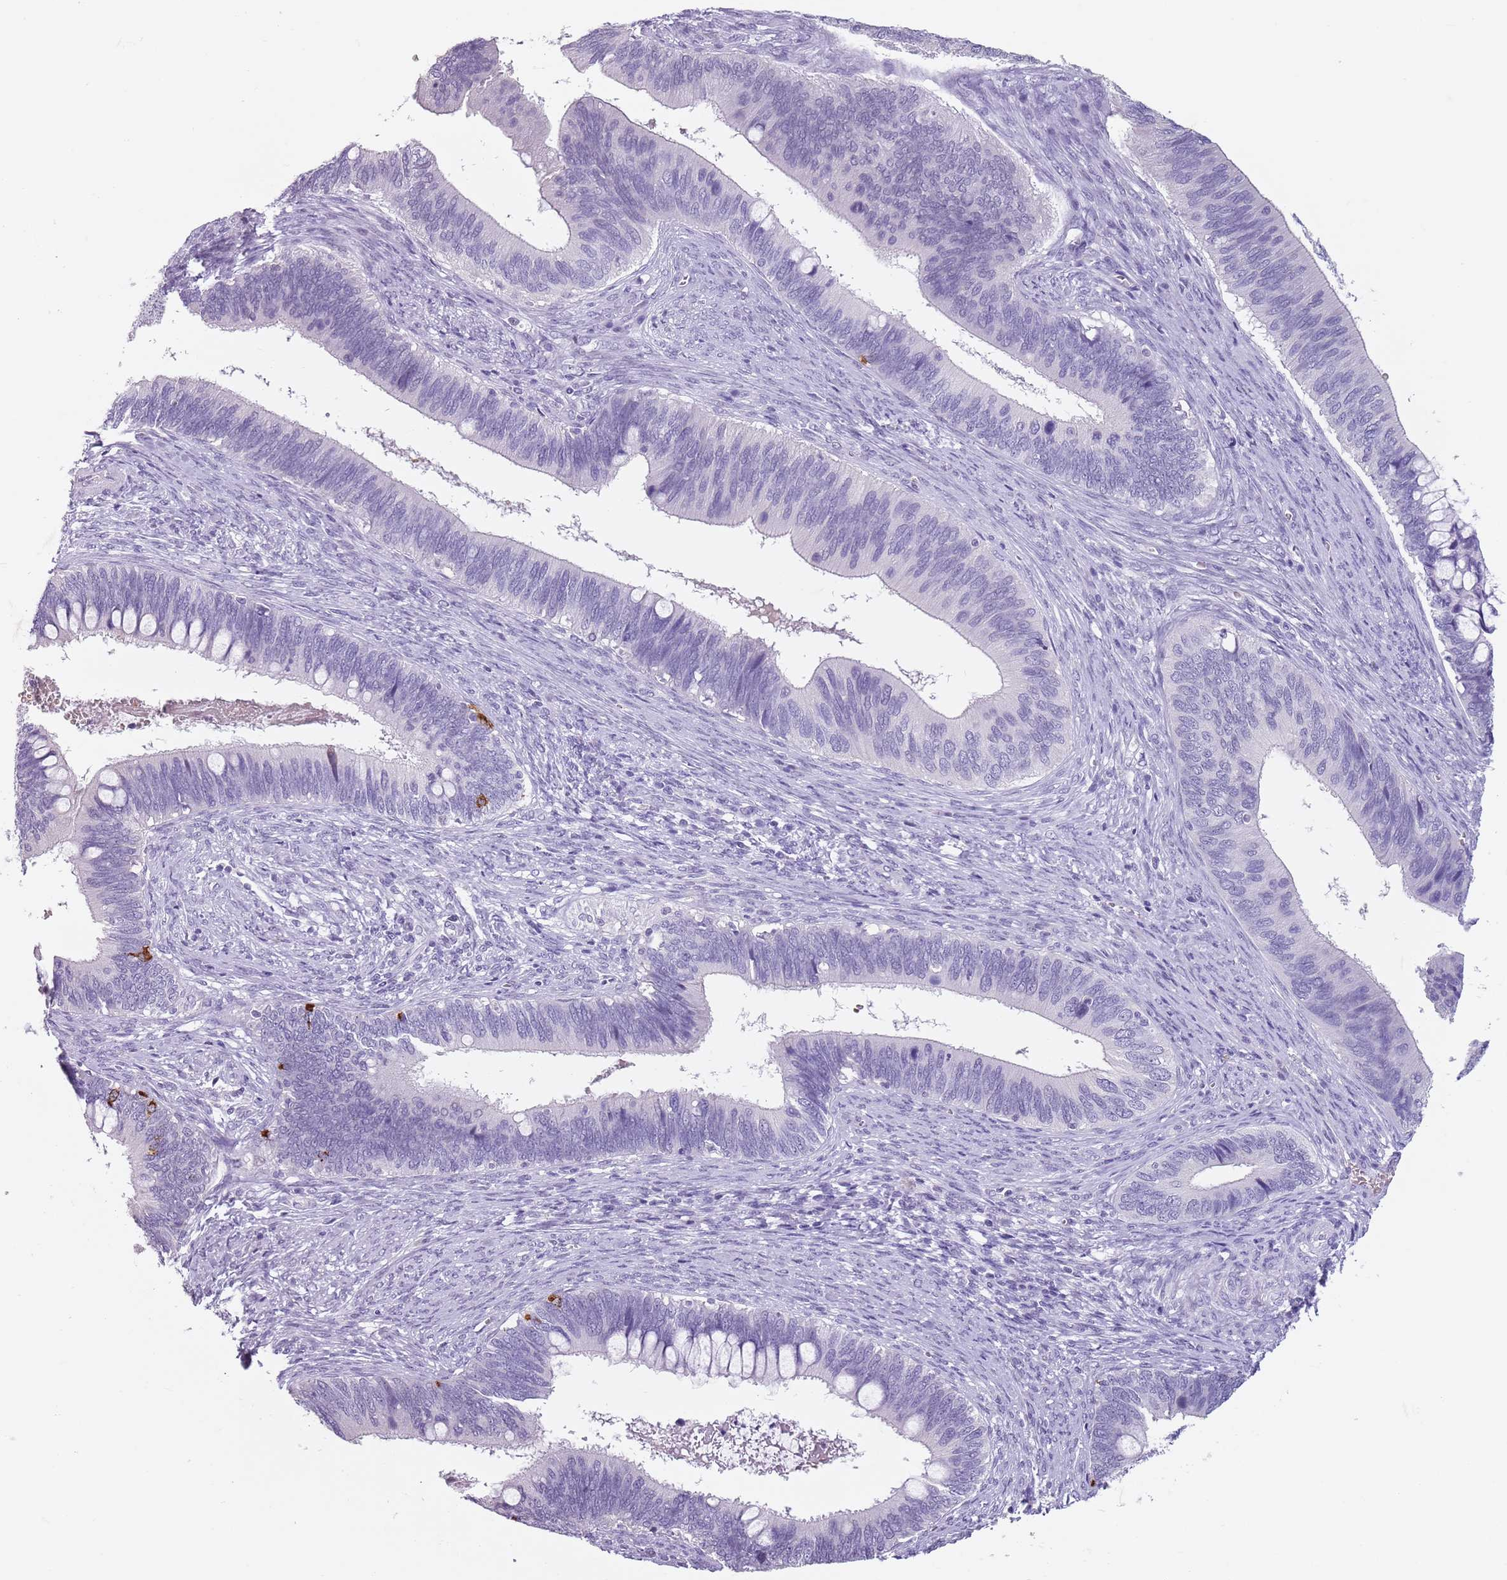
{"staining": {"intensity": "negative", "quantity": "none", "location": "none"}, "tissue": "cervical cancer", "cell_type": "Tumor cells", "image_type": "cancer", "snomed": [{"axis": "morphology", "description": "Adenocarcinoma, NOS"}, {"axis": "topography", "description": "Cervix"}], "caption": "The immunohistochemistry (IHC) micrograph has no significant positivity in tumor cells of cervical adenocarcinoma tissue. The staining was performed using DAB (3,3'-diaminobenzidine) to visualize the protein expression in brown, while the nuclei were stained in blue with hematoxylin (Magnification: 20x).", "gene": "SPESP1", "patient": {"sex": "female", "age": 42}}